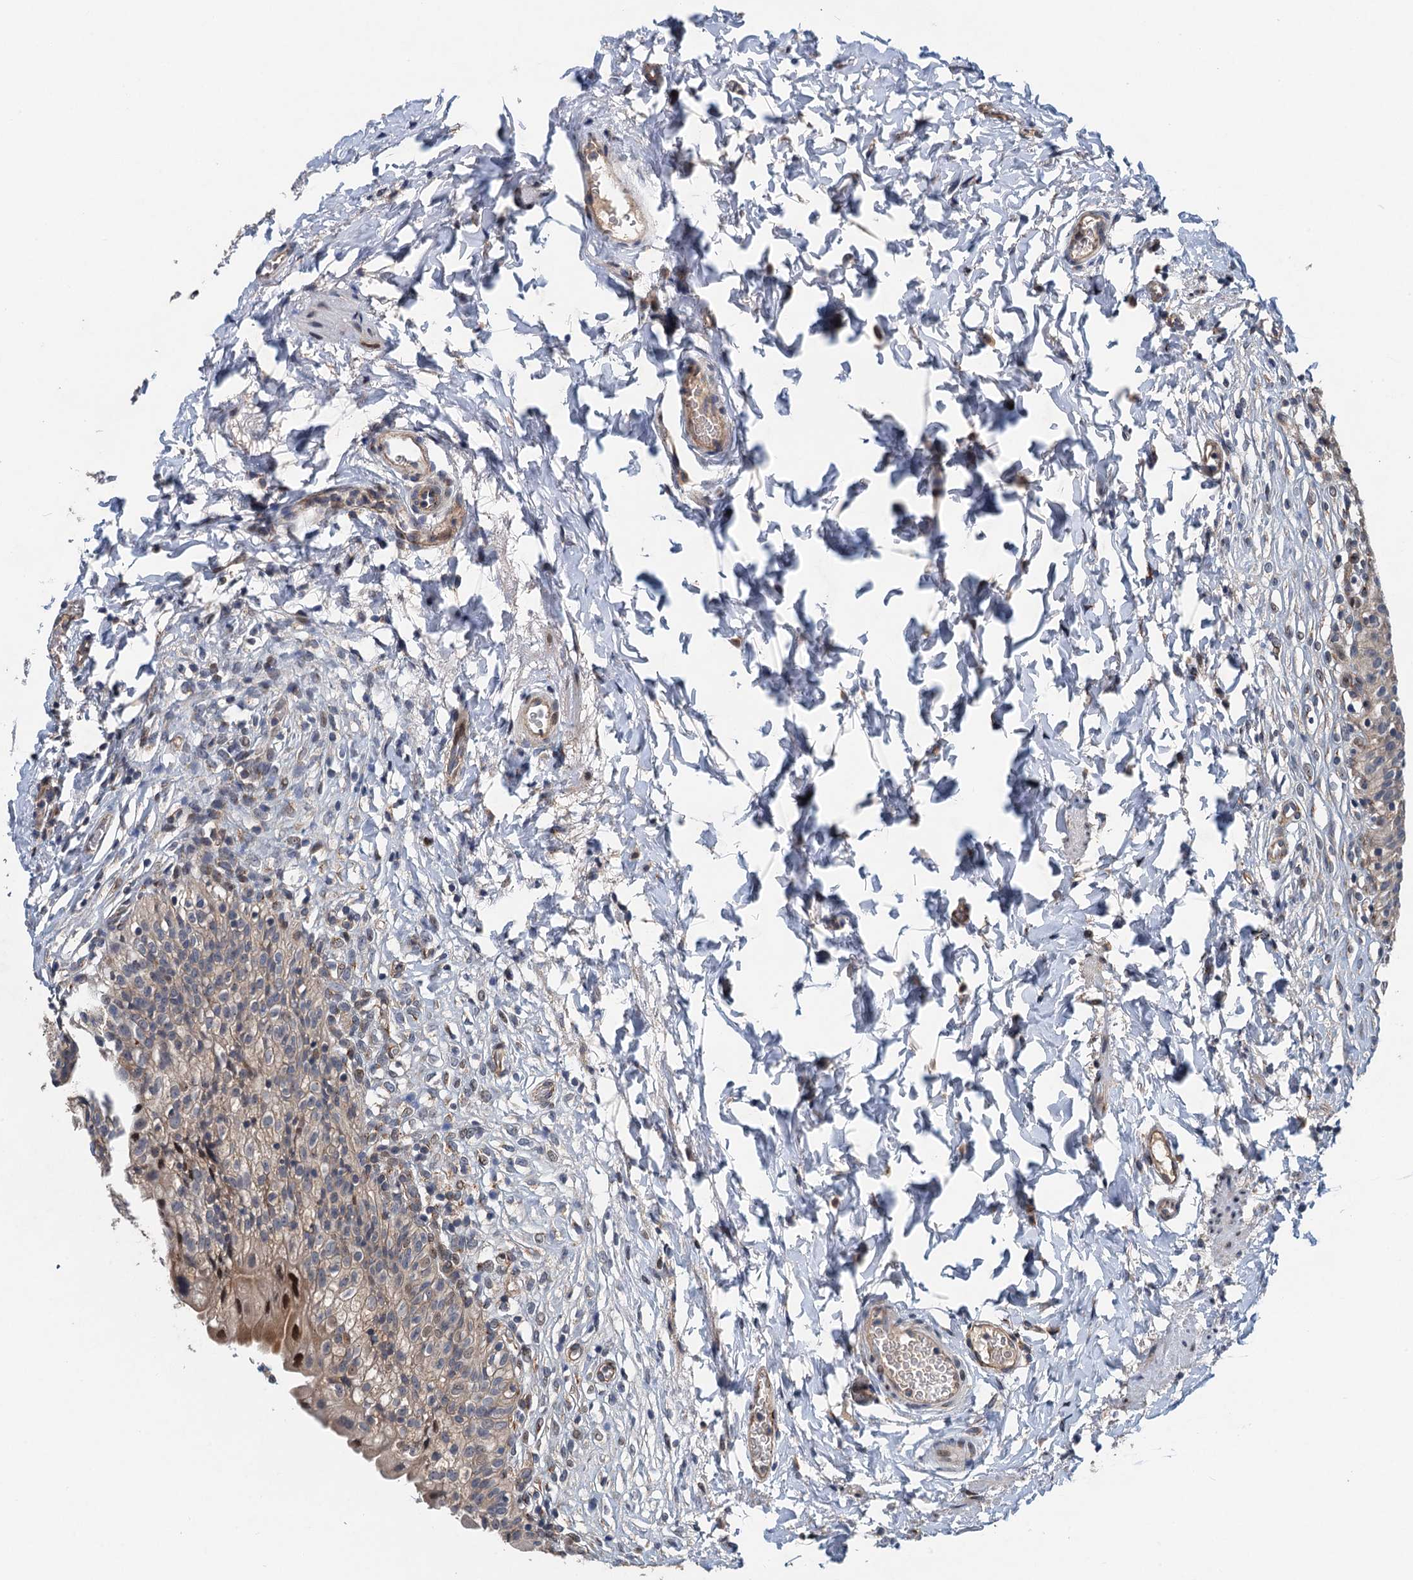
{"staining": {"intensity": "moderate", "quantity": "25%-75%", "location": "cytoplasmic/membranous,nuclear"}, "tissue": "urinary bladder", "cell_type": "Urothelial cells", "image_type": "normal", "snomed": [{"axis": "morphology", "description": "Normal tissue, NOS"}, {"axis": "topography", "description": "Urinary bladder"}], "caption": "Brown immunohistochemical staining in benign urinary bladder shows moderate cytoplasmic/membranous,nuclear positivity in approximately 25%-75% of urothelial cells. (DAB IHC with brightfield microscopy, high magnification).", "gene": "NBEA", "patient": {"sex": "male", "age": 55}}